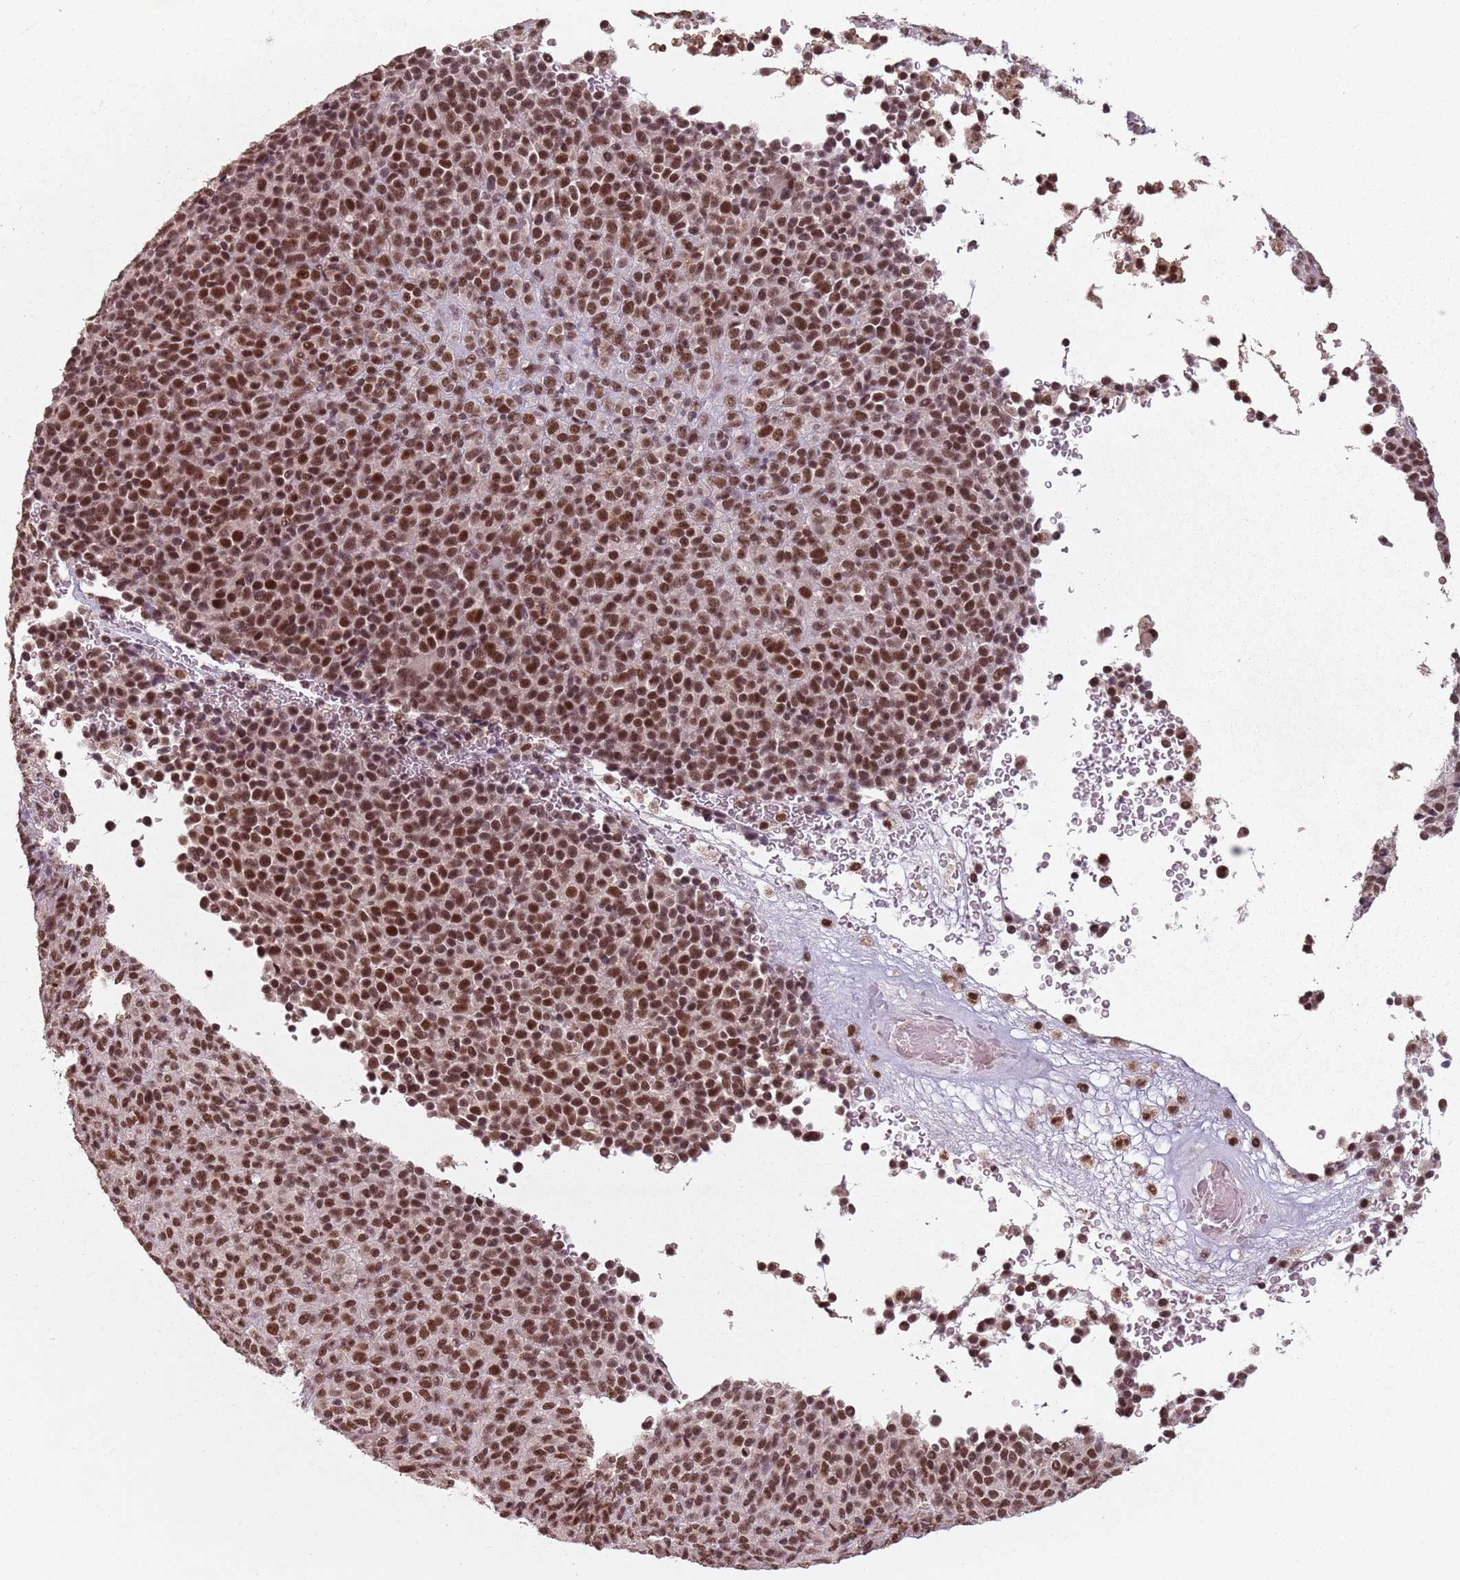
{"staining": {"intensity": "strong", "quantity": ">75%", "location": "nuclear"}, "tissue": "melanoma", "cell_type": "Tumor cells", "image_type": "cancer", "snomed": [{"axis": "morphology", "description": "Malignant melanoma, Metastatic site"}, {"axis": "topography", "description": "Brain"}], "caption": "Immunohistochemical staining of human malignant melanoma (metastatic site) exhibits high levels of strong nuclear protein staining in approximately >75% of tumor cells. The staining was performed using DAB (3,3'-diaminobenzidine), with brown indicating positive protein expression. Nuclei are stained blue with hematoxylin.", "gene": "NCBP1", "patient": {"sex": "female", "age": 56}}